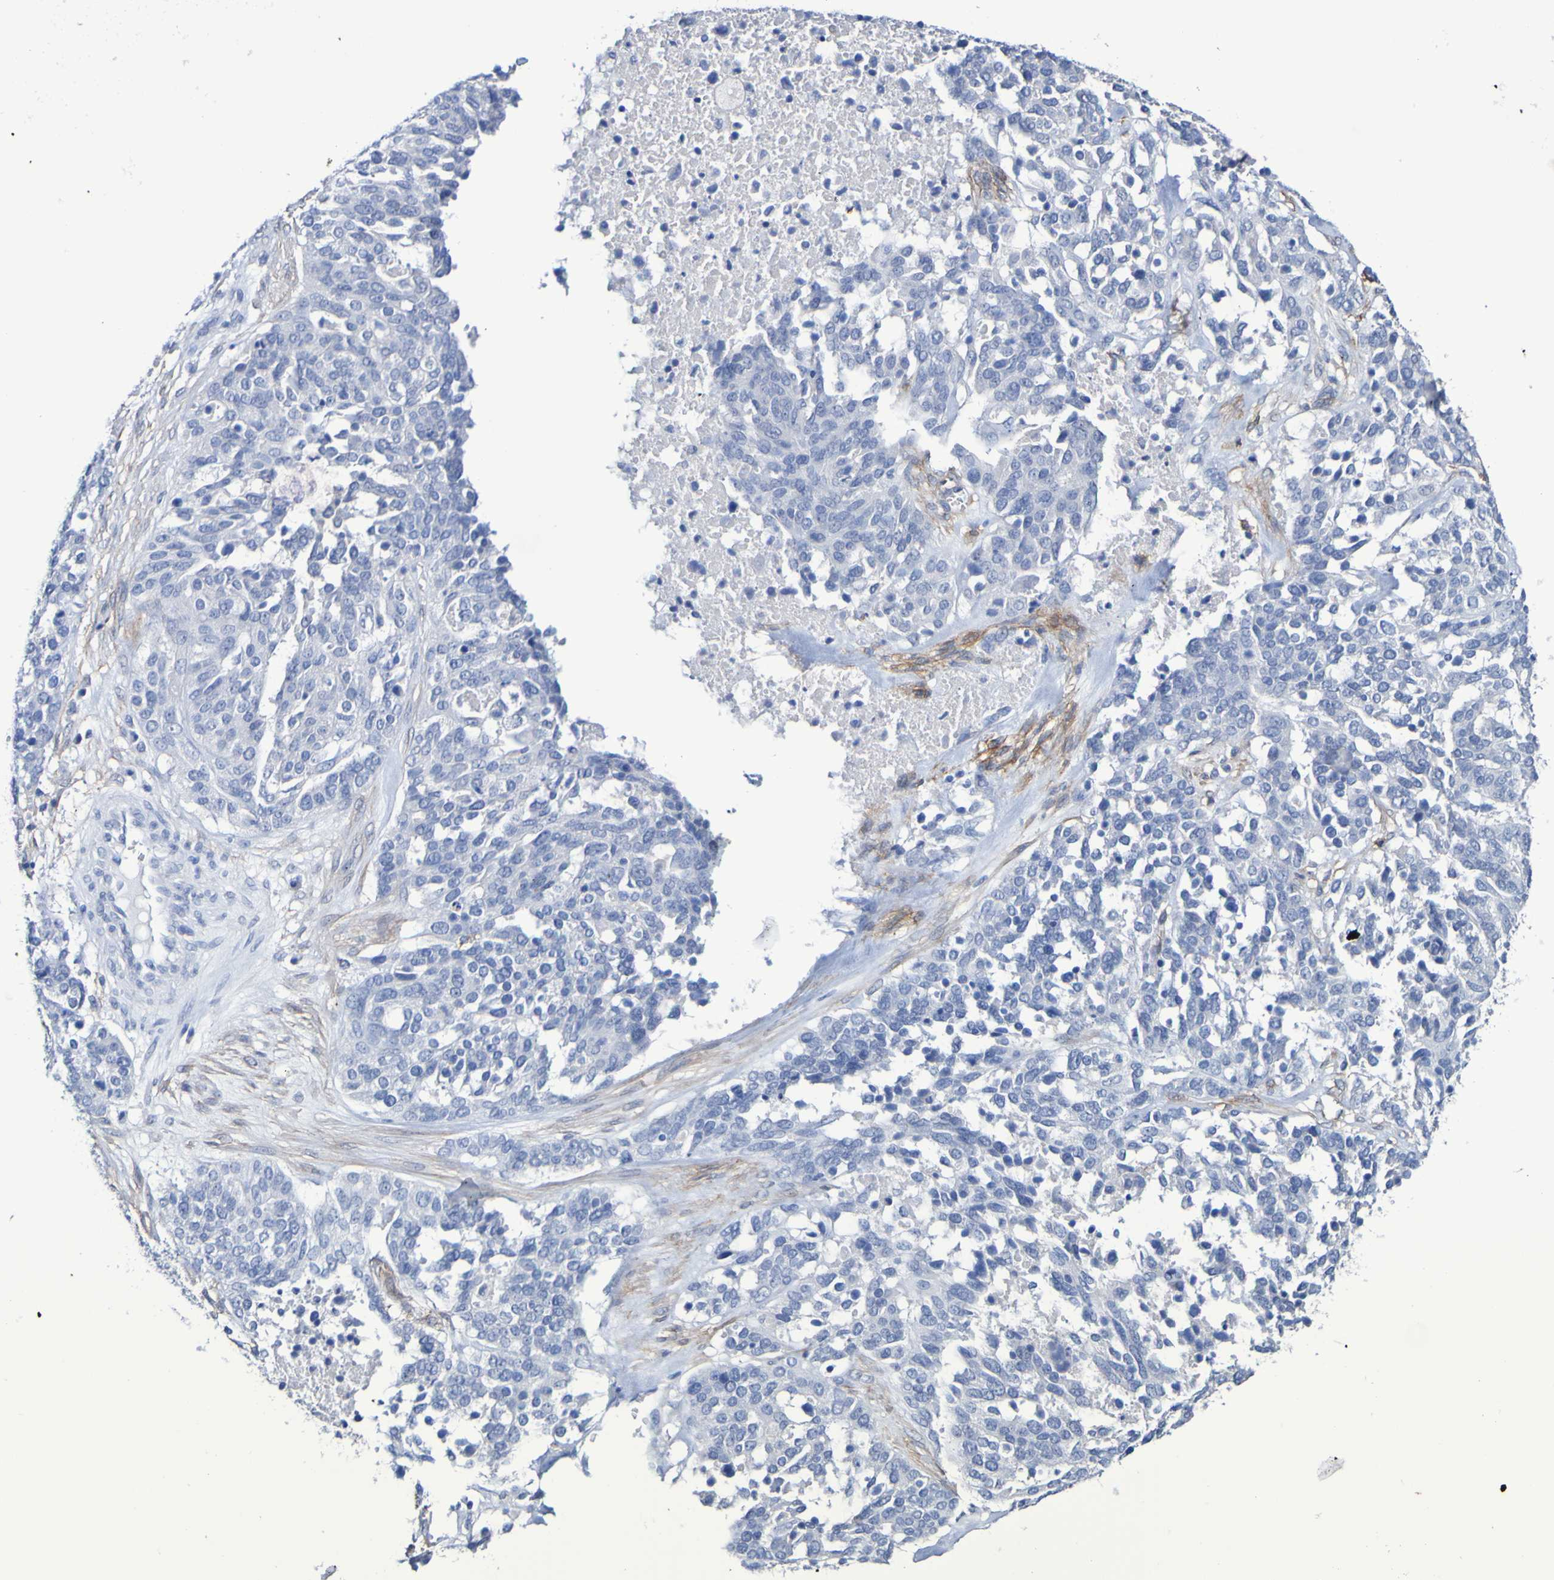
{"staining": {"intensity": "negative", "quantity": "none", "location": "none"}, "tissue": "ovarian cancer", "cell_type": "Tumor cells", "image_type": "cancer", "snomed": [{"axis": "morphology", "description": "Cystadenocarcinoma, serous, NOS"}, {"axis": "topography", "description": "Ovary"}], "caption": "A micrograph of human ovarian cancer is negative for staining in tumor cells.", "gene": "SGCB", "patient": {"sex": "female", "age": 44}}